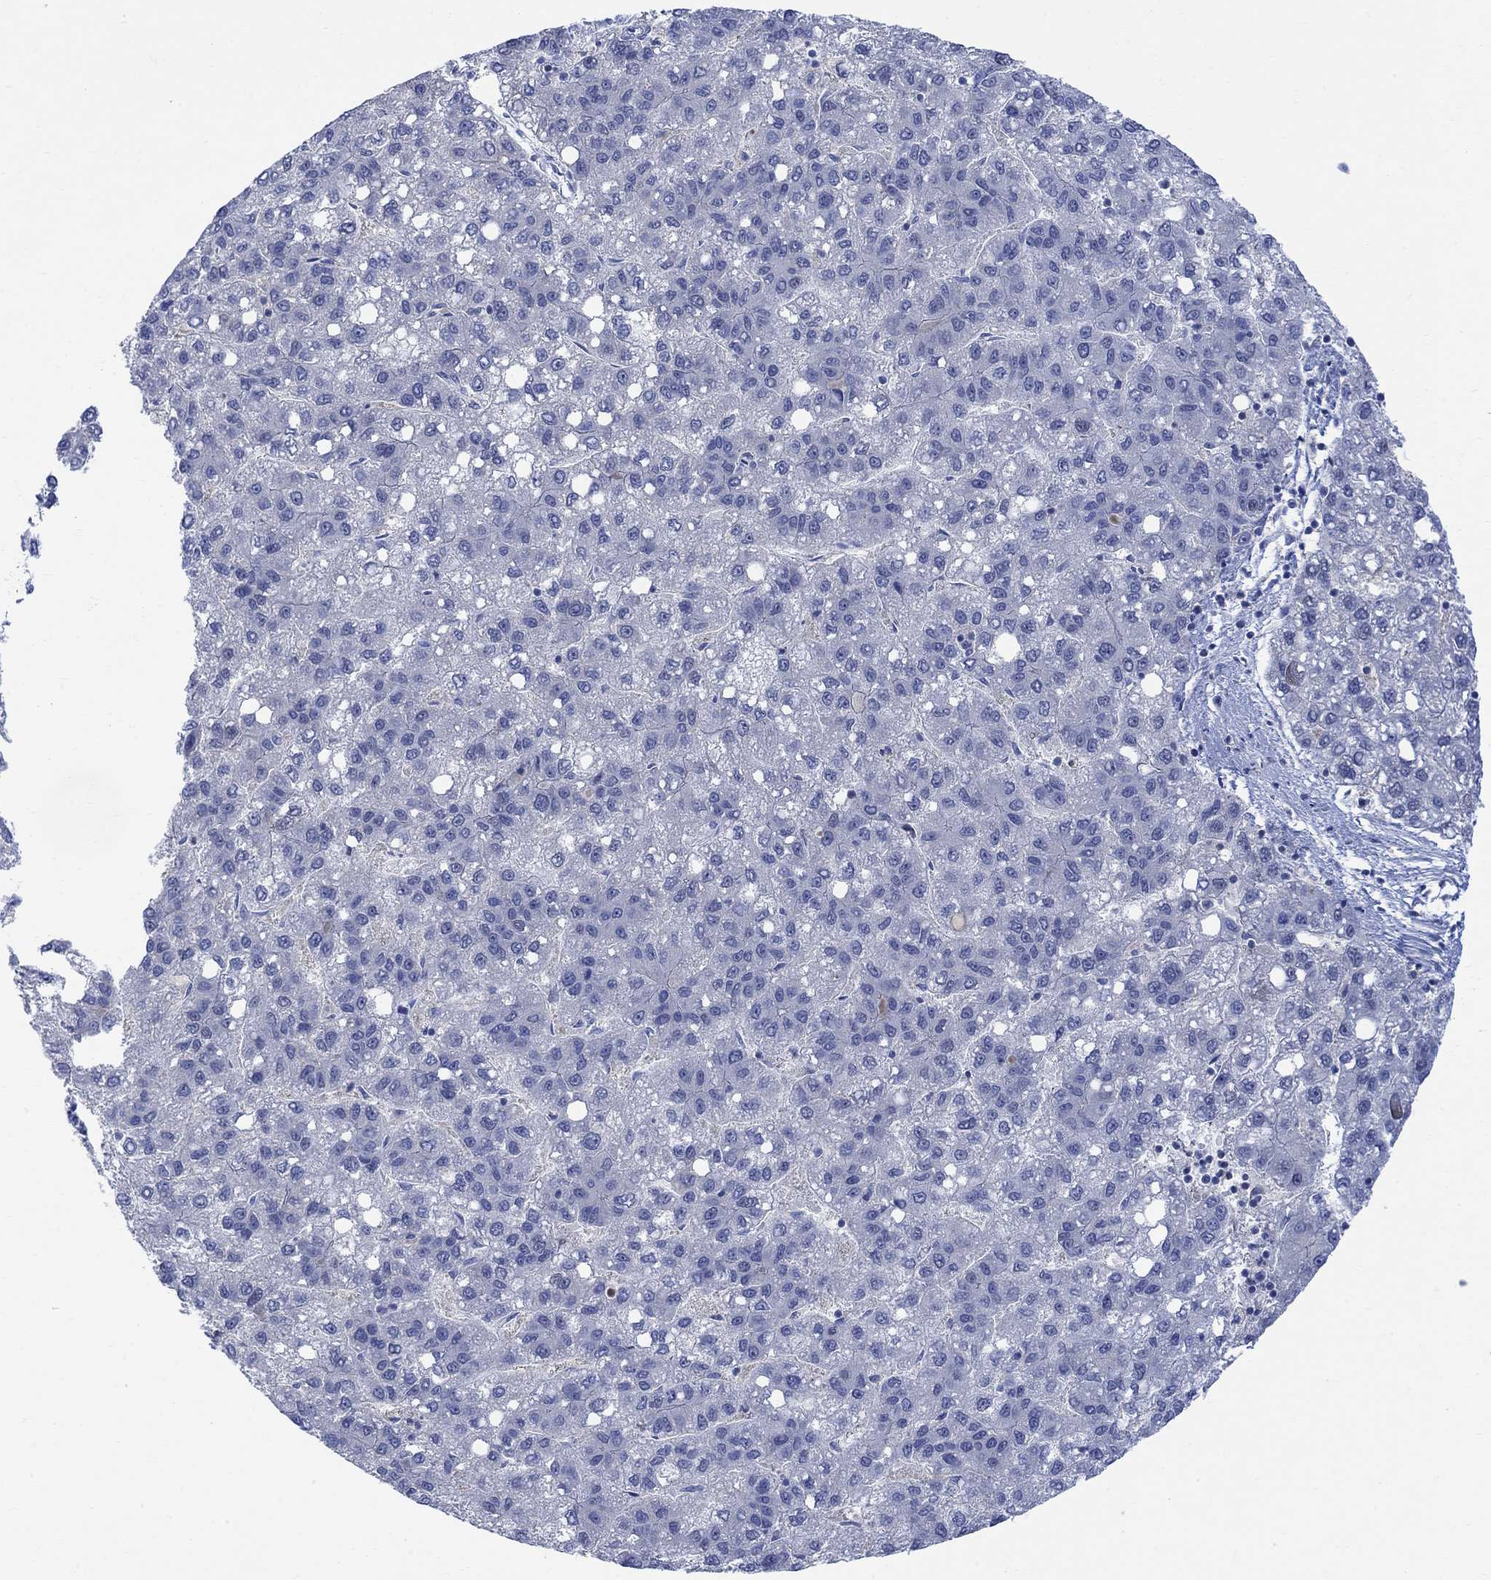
{"staining": {"intensity": "negative", "quantity": "none", "location": "none"}, "tissue": "liver cancer", "cell_type": "Tumor cells", "image_type": "cancer", "snomed": [{"axis": "morphology", "description": "Carcinoma, Hepatocellular, NOS"}, {"axis": "topography", "description": "Liver"}], "caption": "High power microscopy image of an immunohistochemistry histopathology image of liver cancer, revealing no significant expression in tumor cells.", "gene": "ARSK", "patient": {"sex": "female", "age": 82}}